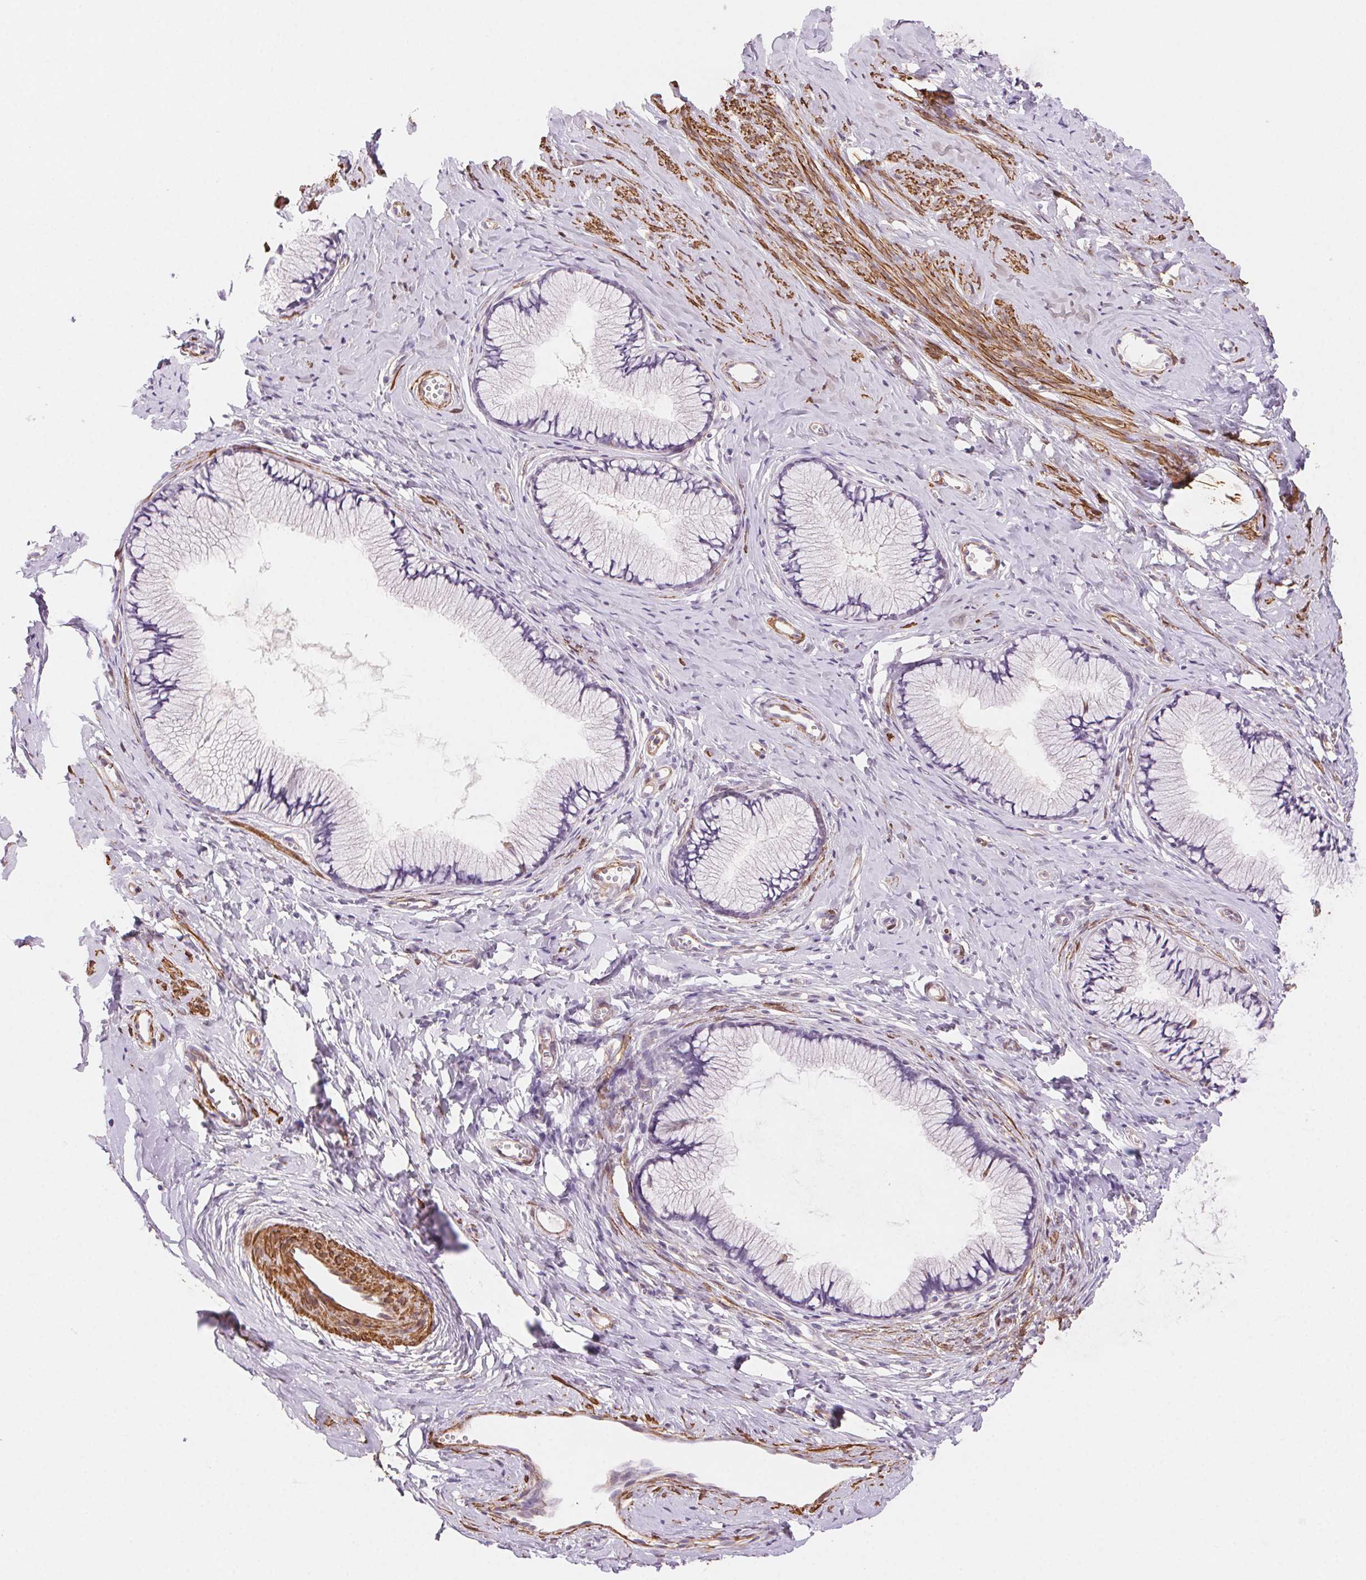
{"staining": {"intensity": "negative", "quantity": "none", "location": "none"}, "tissue": "cervix", "cell_type": "Glandular cells", "image_type": "normal", "snomed": [{"axis": "morphology", "description": "Normal tissue, NOS"}, {"axis": "topography", "description": "Cervix"}], "caption": "The micrograph reveals no staining of glandular cells in unremarkable cervix.", "gene": "GPX8", "patient": {"sex": "female", "age": 40}}